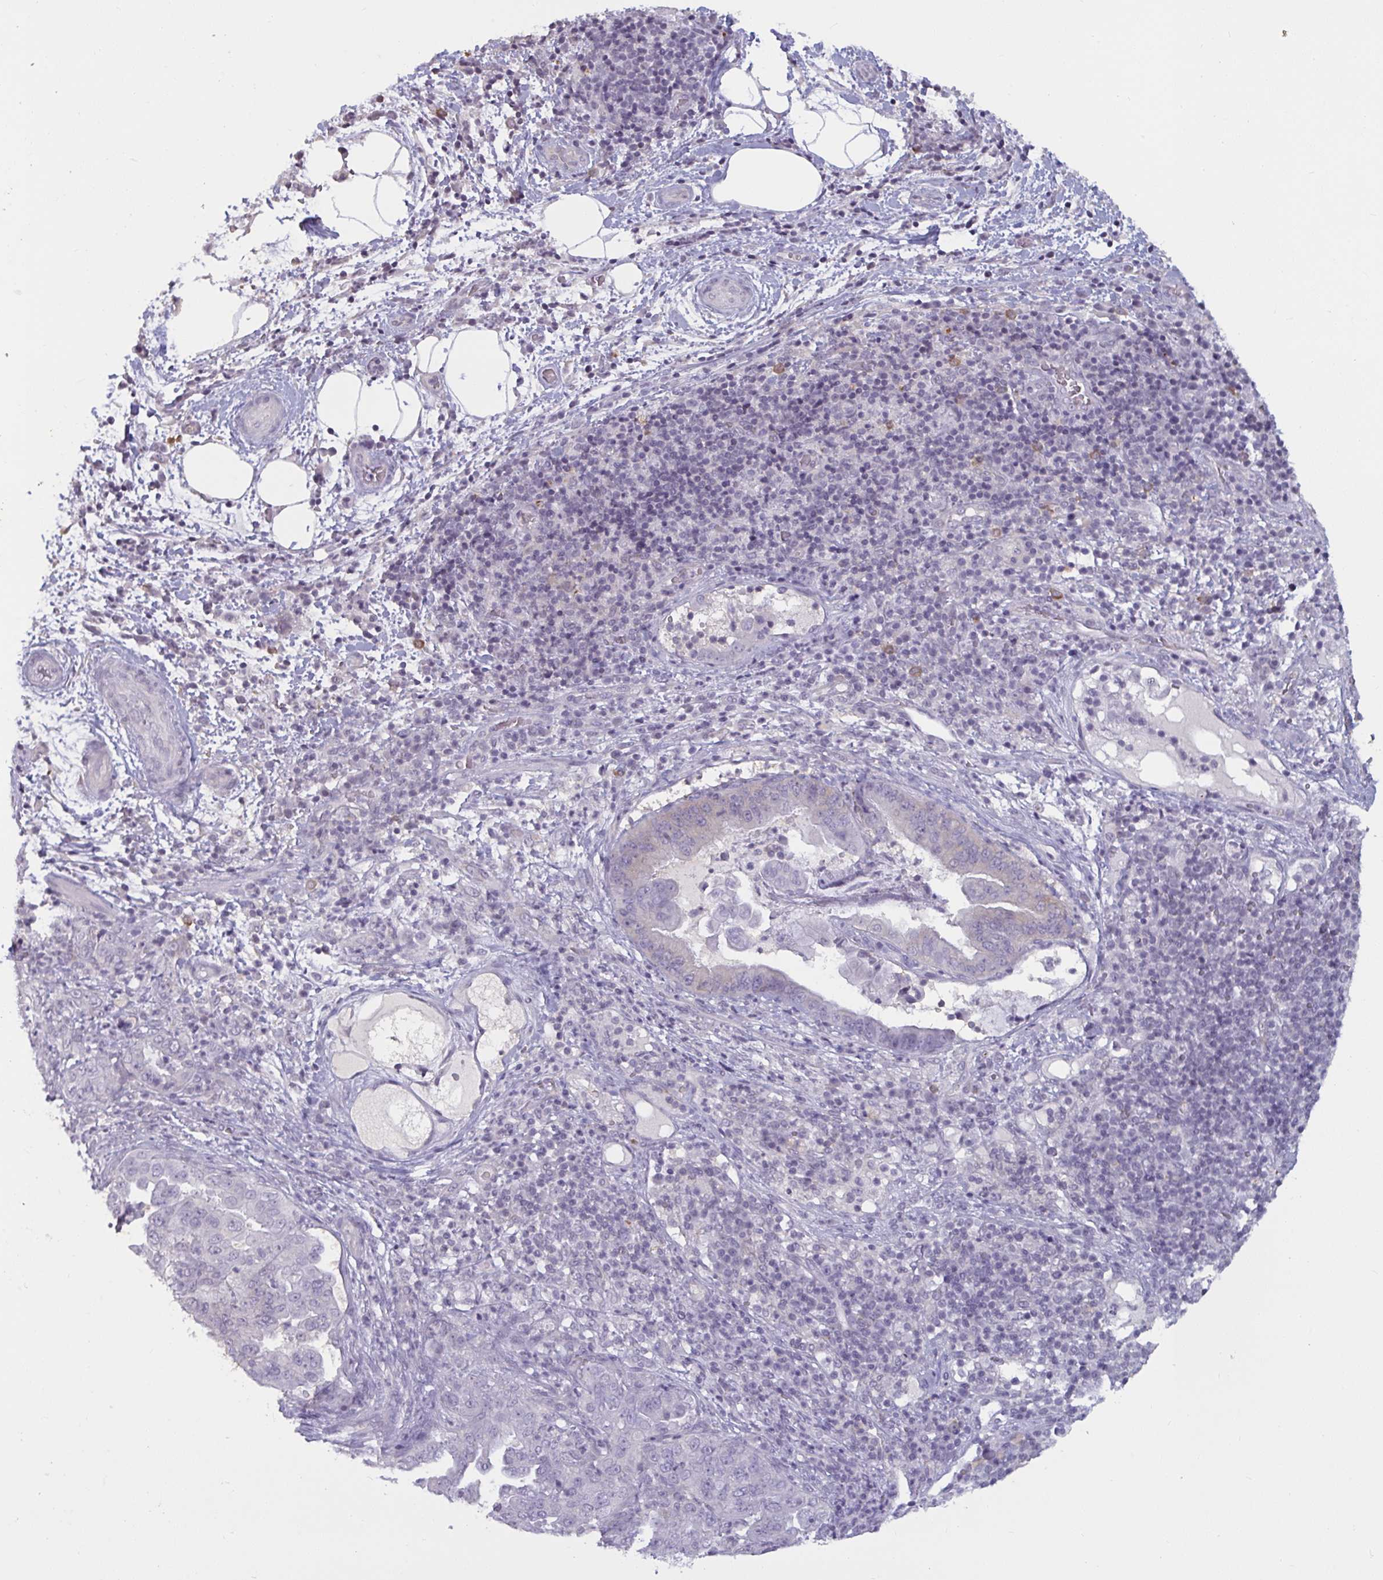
{"staining": {"intensity": "negative", "quantity": "none", "location": "none"}, "tissue": "pancreatic cancer", "cell_type": "Tumor cells", "image_type": "cancer", "snomed": [{"axis": "morphology", "description": "Normal tissue, NOS"}, {"axis": "morphology", "description": "Adenocarcinoma, NOS"}, {"axis": "topography", "description": "Lymph node"}, {"axis": "topography", "description": "Pancreas"}], "caption": "A high-resolution photomicrograph shows immunohistochemistry staining of adenocarcinoma (pancreatic), which reveals no significant expression in tumor cells. The staining is performed using DAB brown chromogen with nuclei counter-stained in using hematoxylin.", "gene": "TBC1D4", "patient": {"sex": "female", "age": 67}}